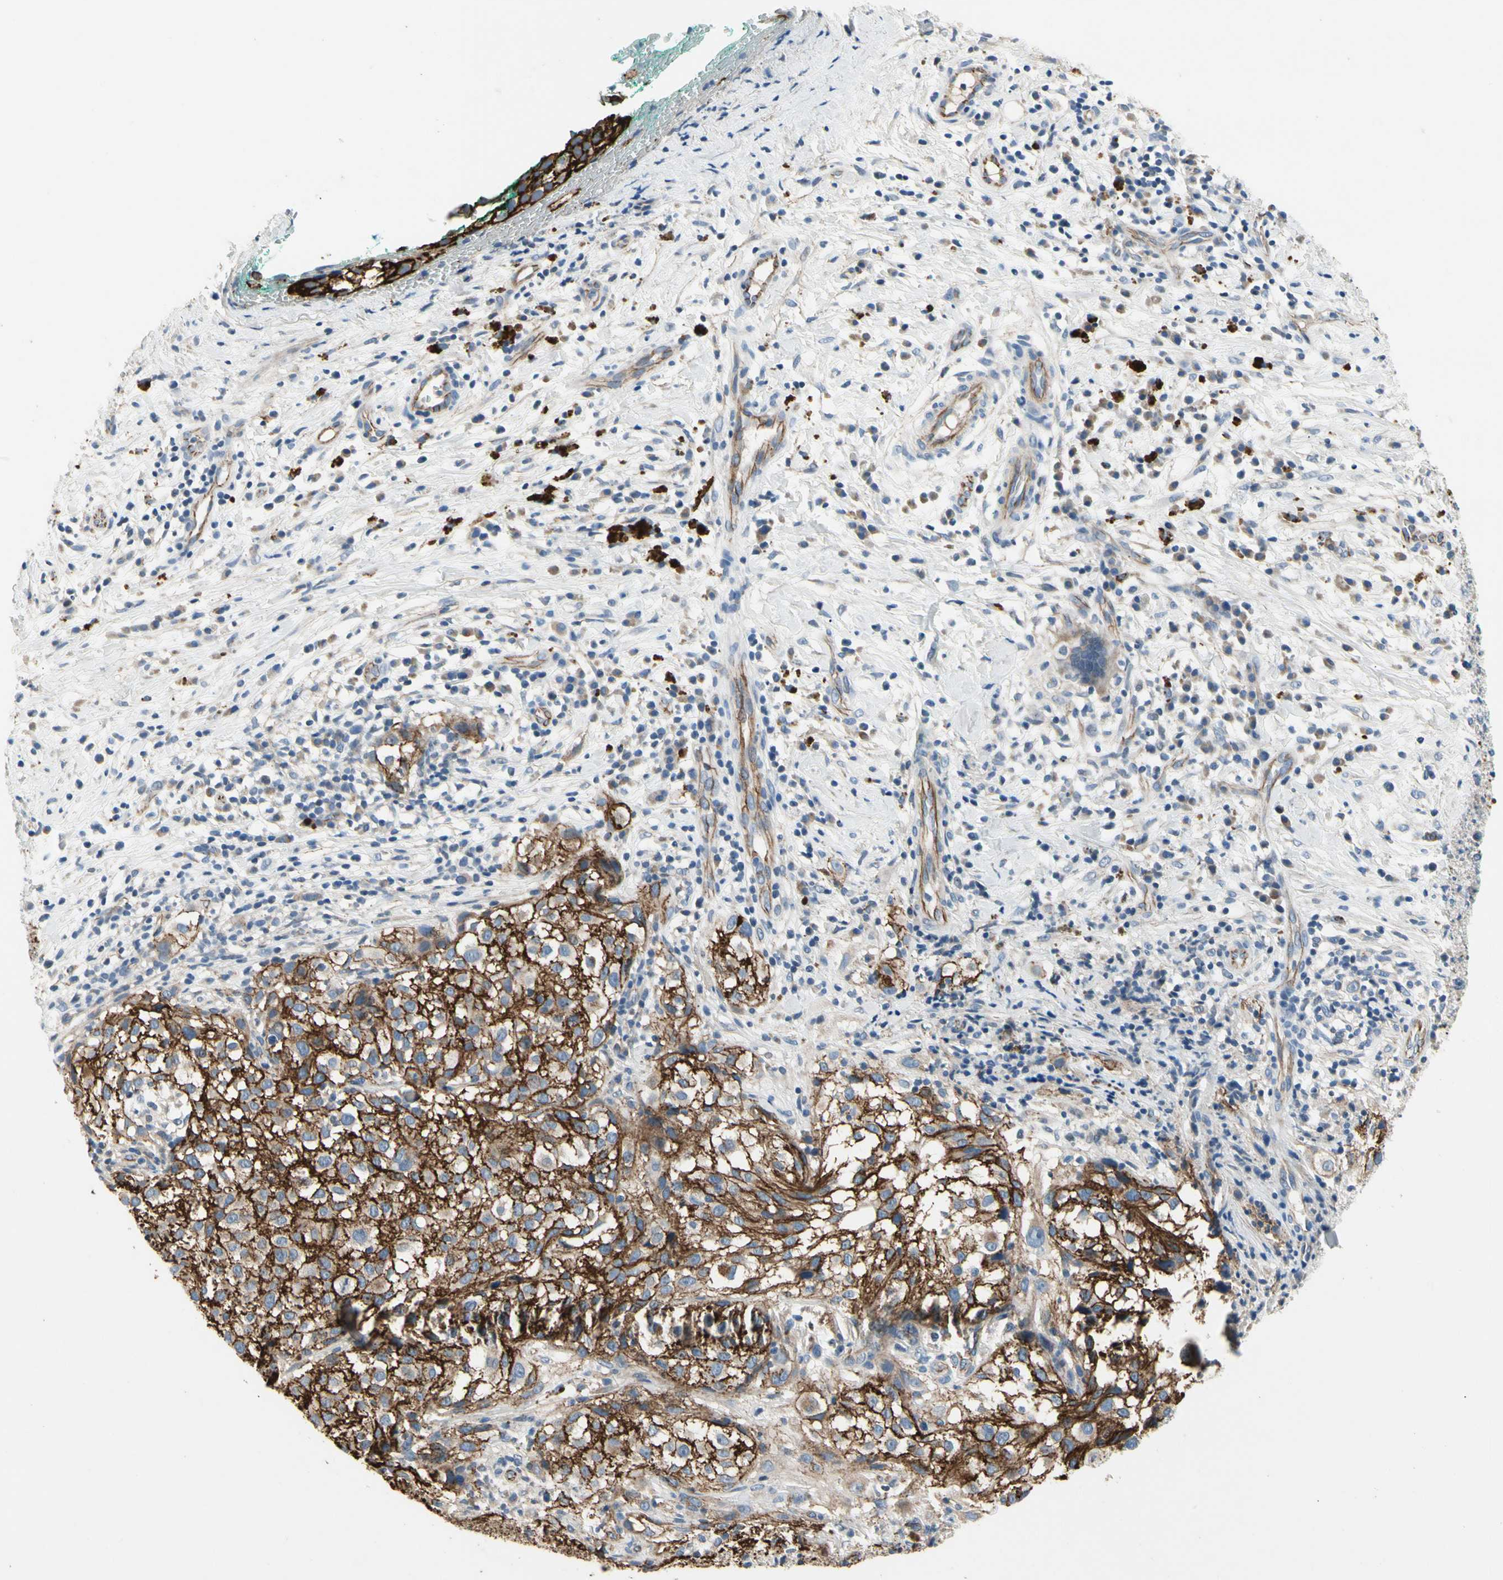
{"staining": {"intensity": "moderate", "quantity": "25%-75%", "location": "cytoplasmic/membranous"}, "tissue": "melanoma", "cell_type": "Tumor cells", "image_type": "cancer", "snomed": [{"axis": "morphology", "description": "Necrosis, NOS"}, {"axis": "morphology", "description": "Malignant melanoma, NOS"}, {"axis": "topography", "description": "Skin"}], "caption": "Melanoma was stained to show a protein in brown. There is medium levels of moderate cytoplasmic/membranous positivity in approximately 25%-75% of tumor cells.", "gene": "LGR6", "patient": {"sex": "female", "age": 87}}